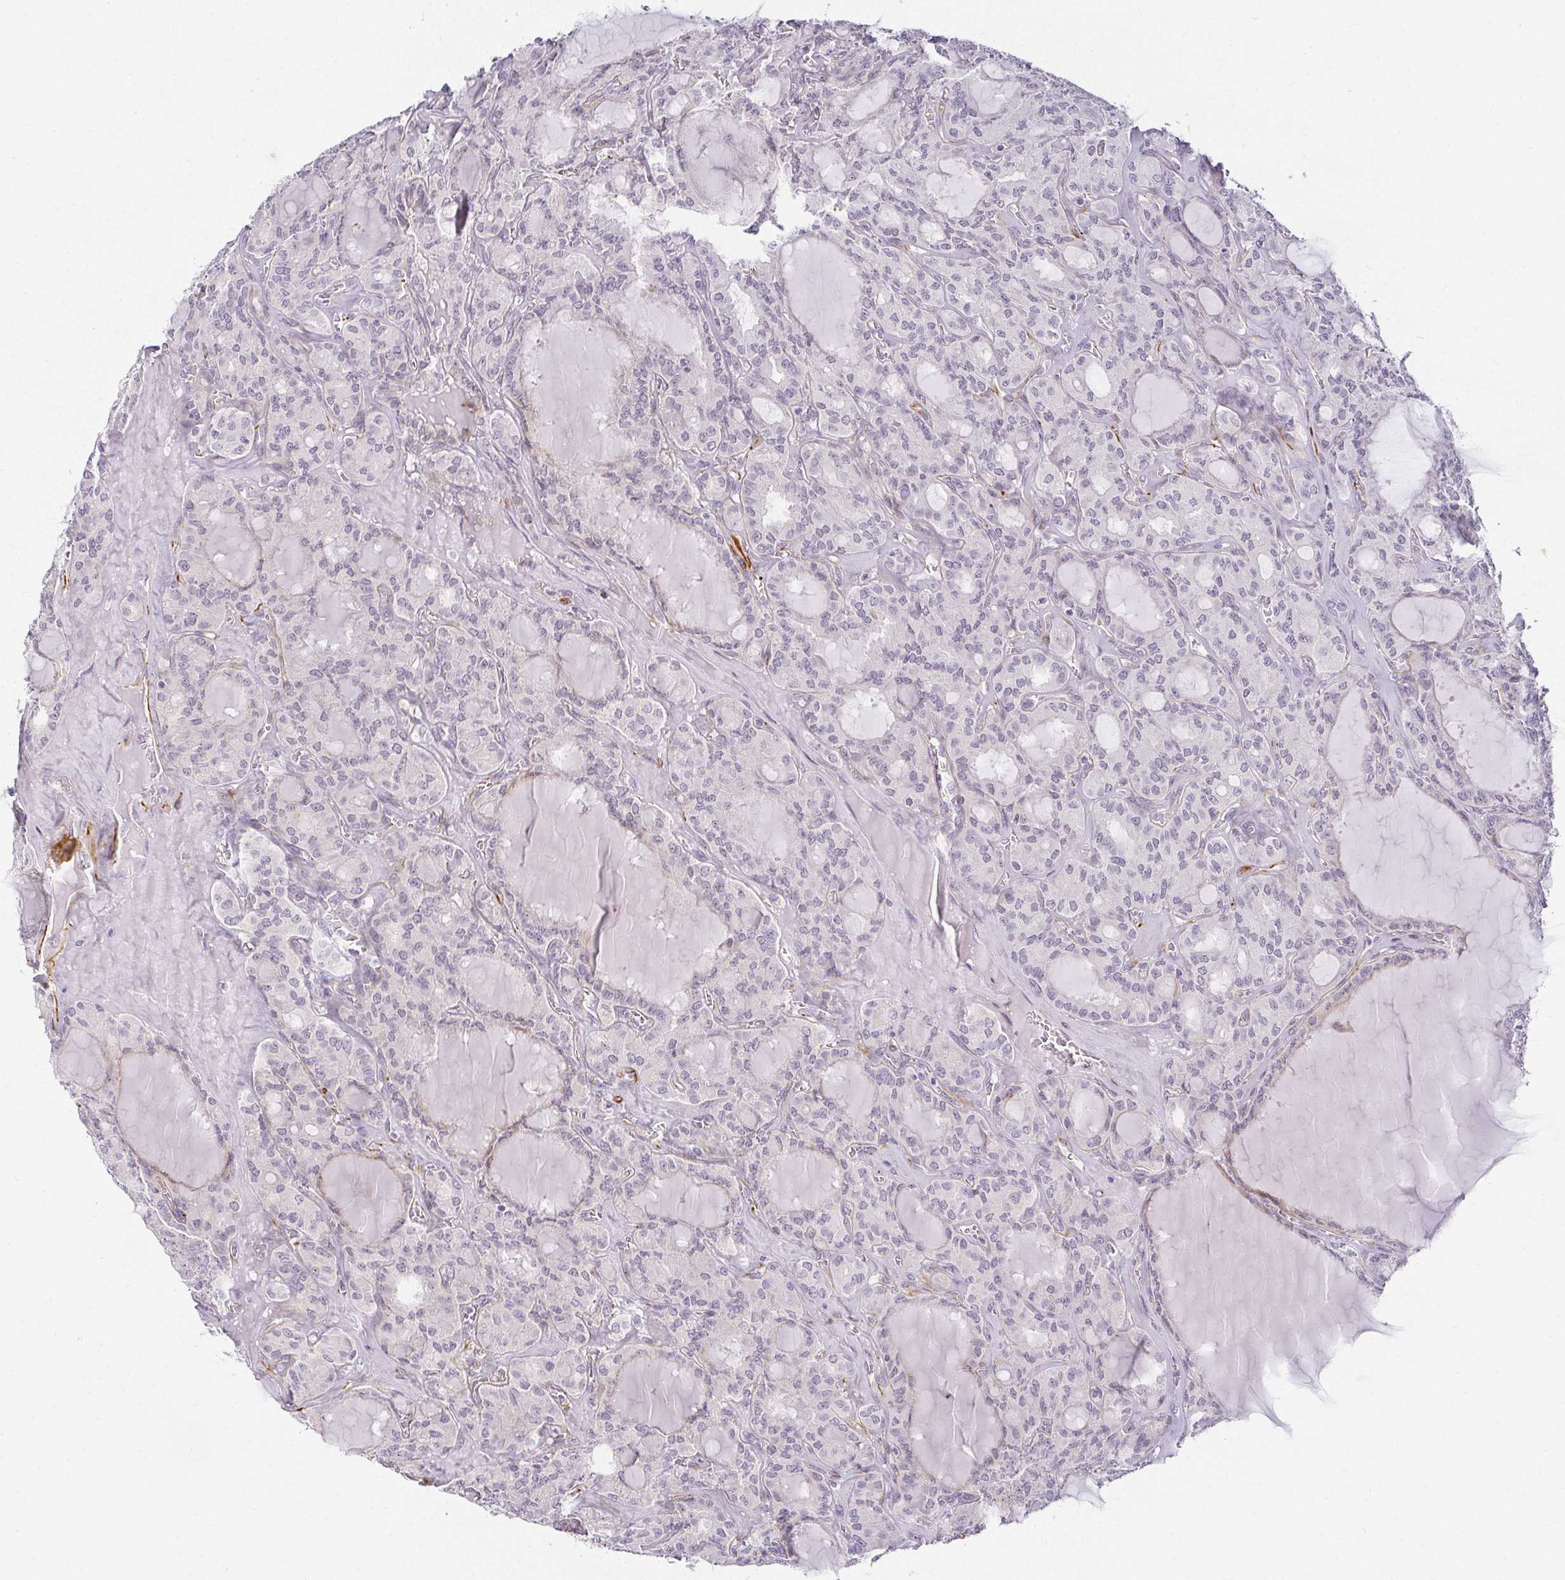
{"staining": {"intensity": "negative", "quantity": "none", "location": "none"}, "tissue": "thyroid cancer", "cell_type": "Tumor cells", "image_type": "cancer", "snomed": [{"axis": "morphology", "description": "Papillary adenocarcinoma, NOS"}, {"axis": "topography", "description": "Thyroid gland"}], "caption": "Papillary adenocarcinoma (thyroid) was stained to show a protein in brown. There is no significant positivity in tumor cells.", "gene": "ACAN", "patient": {"sex": "male", "age": 87}}